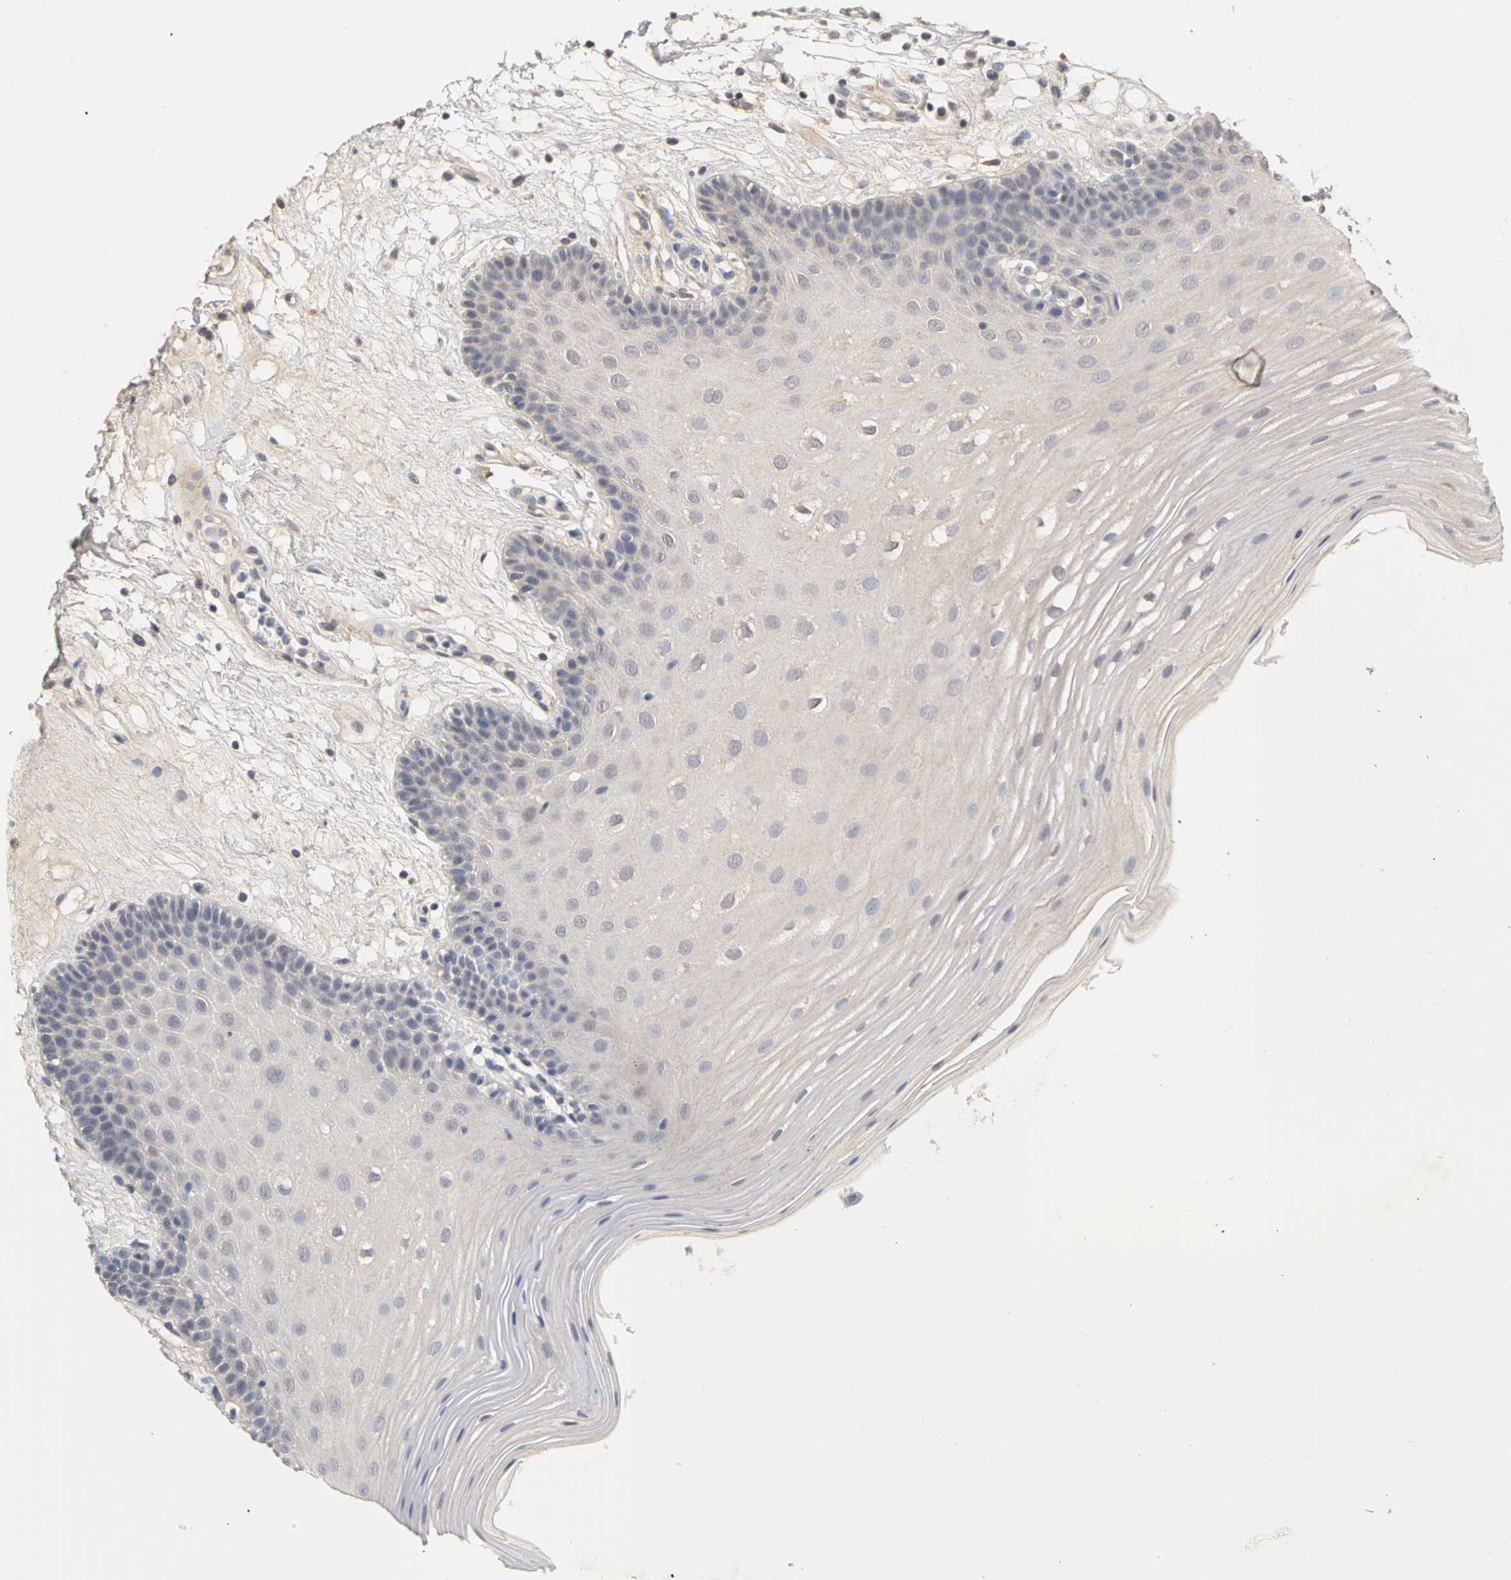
{"staining": {"intensity": "negative", "quantity": "none", "location": "none"}, "tissue": "oral mucosa", "cell_type": "Squamous epithelial cells", "image_type": "normal", "snomed": [{"axis": "morphology", "description": "Normal tissue, NOS"}, {"axis": "morphology", "description": "Squamous cell carcinoma, NOS"}, {"axis": "topography", "description": "Skeletal muscle"}, {"axis": "topography", "description": "Oral tissue"}, {"axis": "topography", "description": "Head-Neck"}], "caption": "Immunohistochemical staining of normal oral mucosa demonstrates no significant expression in squamous epithelial cells. The staining was performed using DAB (3,3'-diaminobenzidine) to visualize the protein expression in brown, while the nuclei were stained in blue with hematoxylin (Magnification: 20x).", "gene": "PGR", "patient": {"sex": "male", "age": 71}}